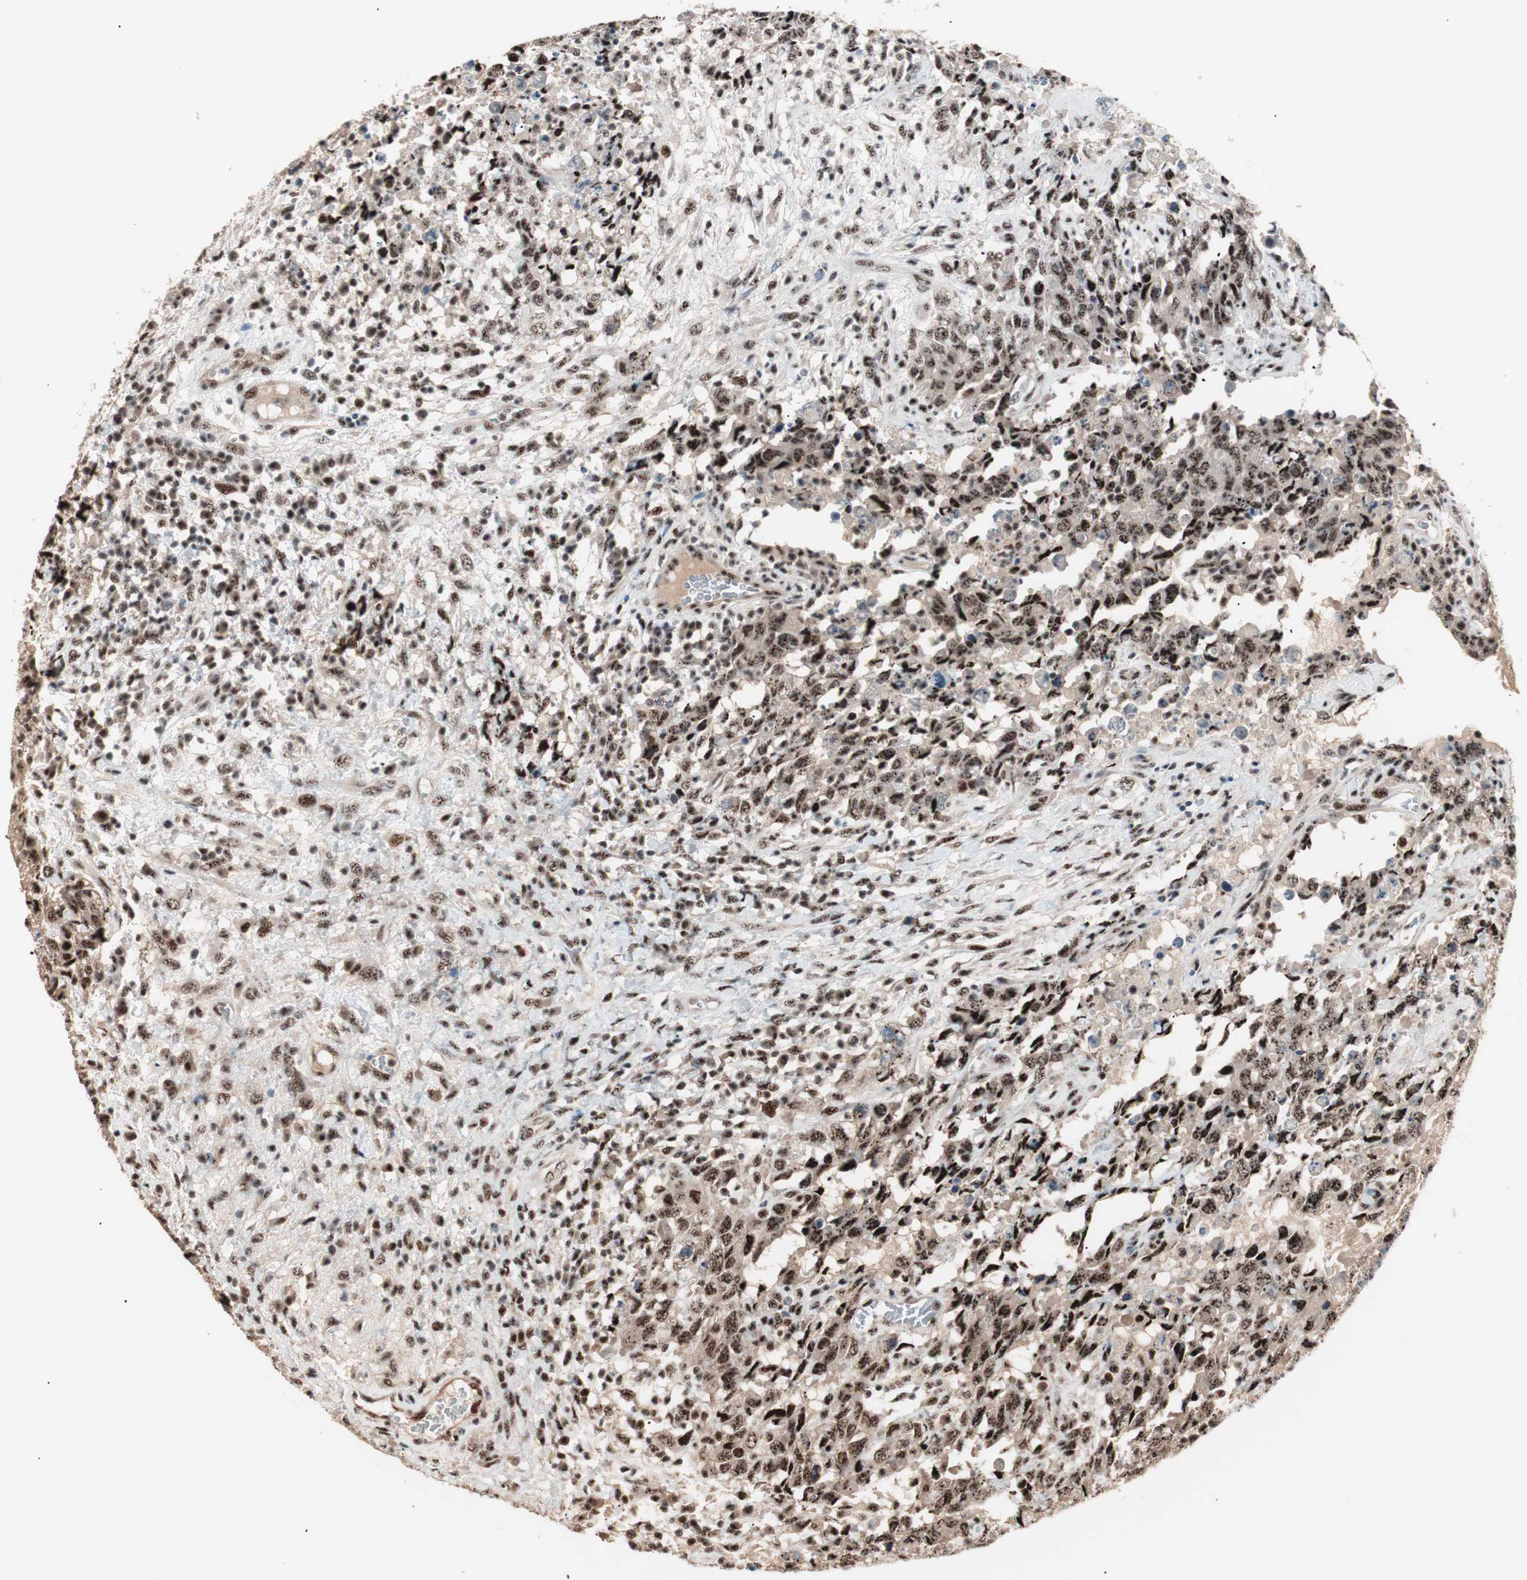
{"staining": {"intensity": "strong", "quantity": ">75%", "location": "nuclear"}, "tissue": "testis cancer", "cell_type": "Tumor cells", "image_type": "cancer", "snomed": [{"axis": "morphology", "description": "Carcinoma, Embryonal, NOS"}, {"axis": "topography", "description": "Testis"}], "caption": "A brown stain highlights strong nuclear positivity of a protein in testis cancer tumor cells.", "gene": "NR5A2", "patient": {"sex": "male", "age": 26}}